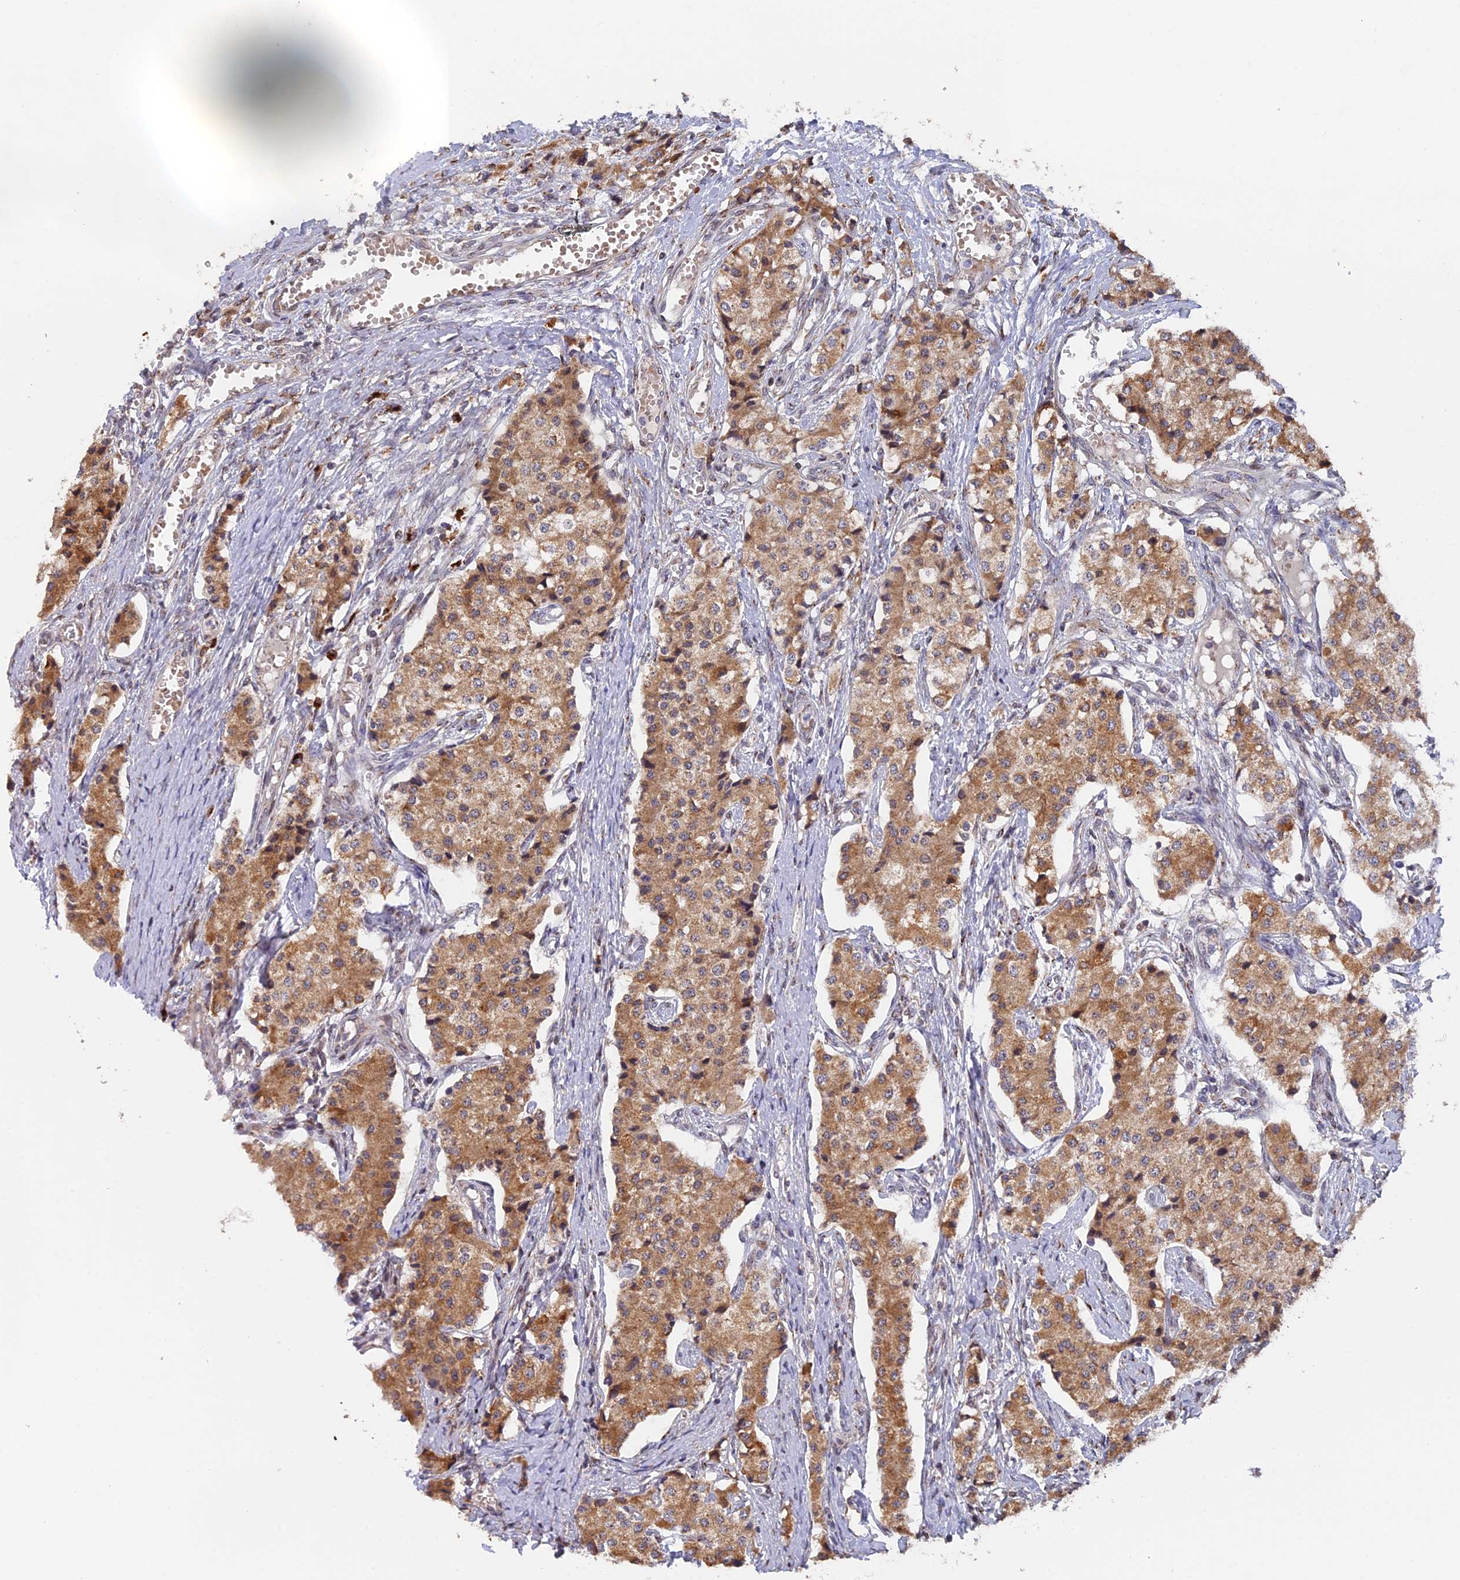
{"staining": {"intensity": "moderate", "quantity": ">75%", "location": "cytoplasmic/membranous"}, "tissue": "carcinoid", "cell_type": "Tumor cells", "image_type": "cancer", "snomed": [{"axis": "morphology", "description": "Carcinoid, malignant, NOS"}, {"axis": "topography", "description": "Colon"}], "caption": "IHC of human carcinoid shows medium levels of moderate cytoplasmic/membranous expression in approximately >75% of tumor cells.", "gene": "SNX17", "patient": {"sex": "female", "age": 52}}